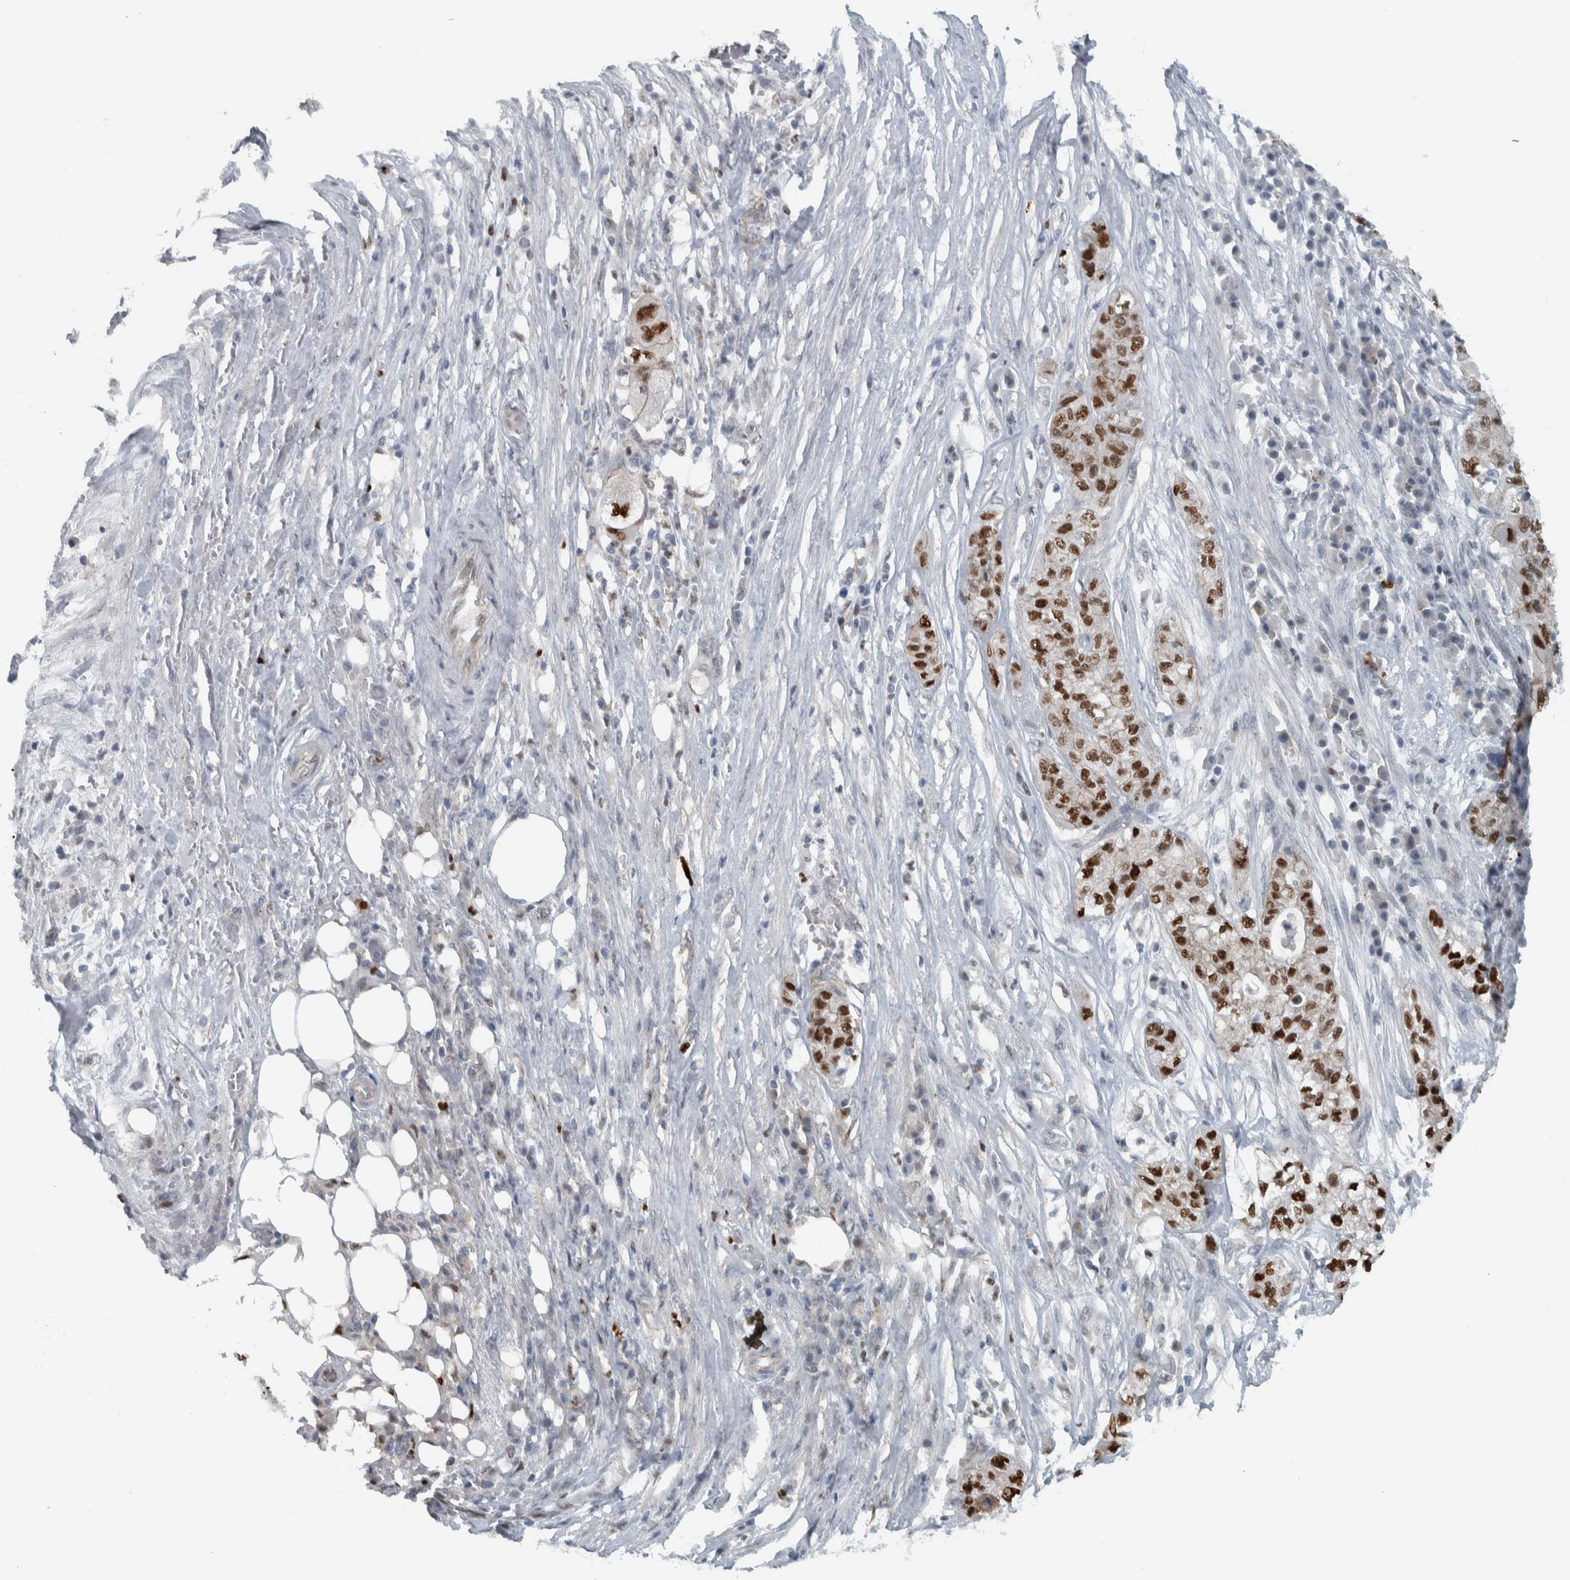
{"staining": {"intensity": "strong", "quantity": ">75%", "location": "nuclear"}, "tissue": "pancreatic cancer", "cell_type": "Tumor cells", "image_type": "cancer", "snomed": [{"axis": "morphology", "description": "Adenocarcinoma, NOS"}, {"axis": "topography", "description": "Pancreas"}], "caption": "This is a photomicrograph of IHC staining of pancreatic adenocarcinoma, which shows strong expression in the nuclear of tumor cells.", "gene": "ADPRM", "patient": {"sex": "female", "age": 78}}